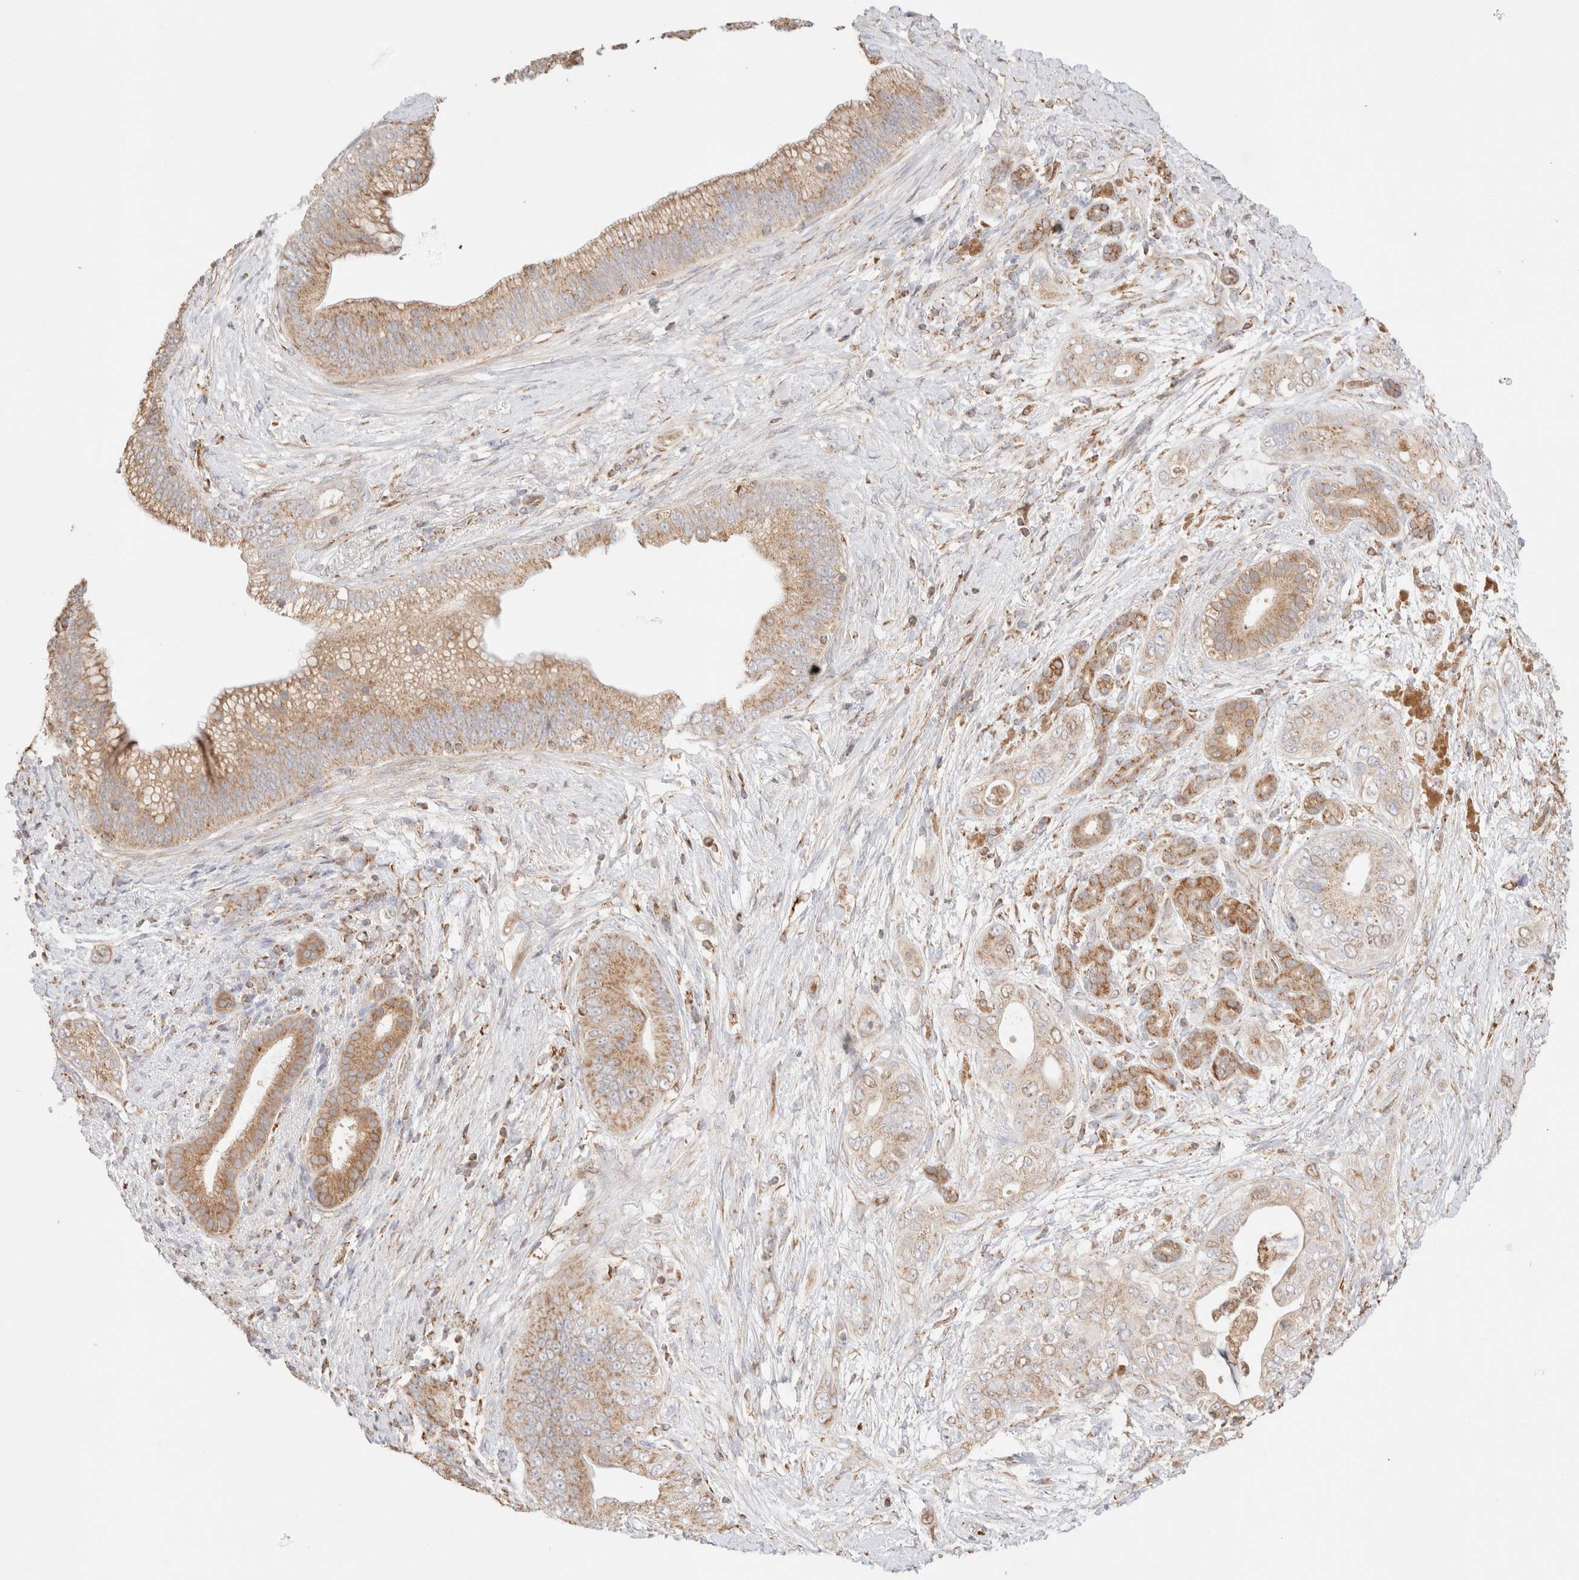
{"staining": {"intensity": "moderate", "quantity": "25%-75%", "location": "cytoplasmic/membranous"}, "tissue": "pancreatic cancer", "cell_type": "Tumor cells", "image_type": "cancer", "snomed": [{"axis": "morphology", "description": "Adenocarcinoma, NOS"}, {"axis": "topography", "description": "Pancreas"}], "caption": "Moderate cytoplasmic/membranous expression for a protein is identified in approximately 25%-75% of tumor cells of pancreatic cancer using immunohistochemistry.", "gene": "TMPPE", "patient": {"sex": "male", "age": 53}}